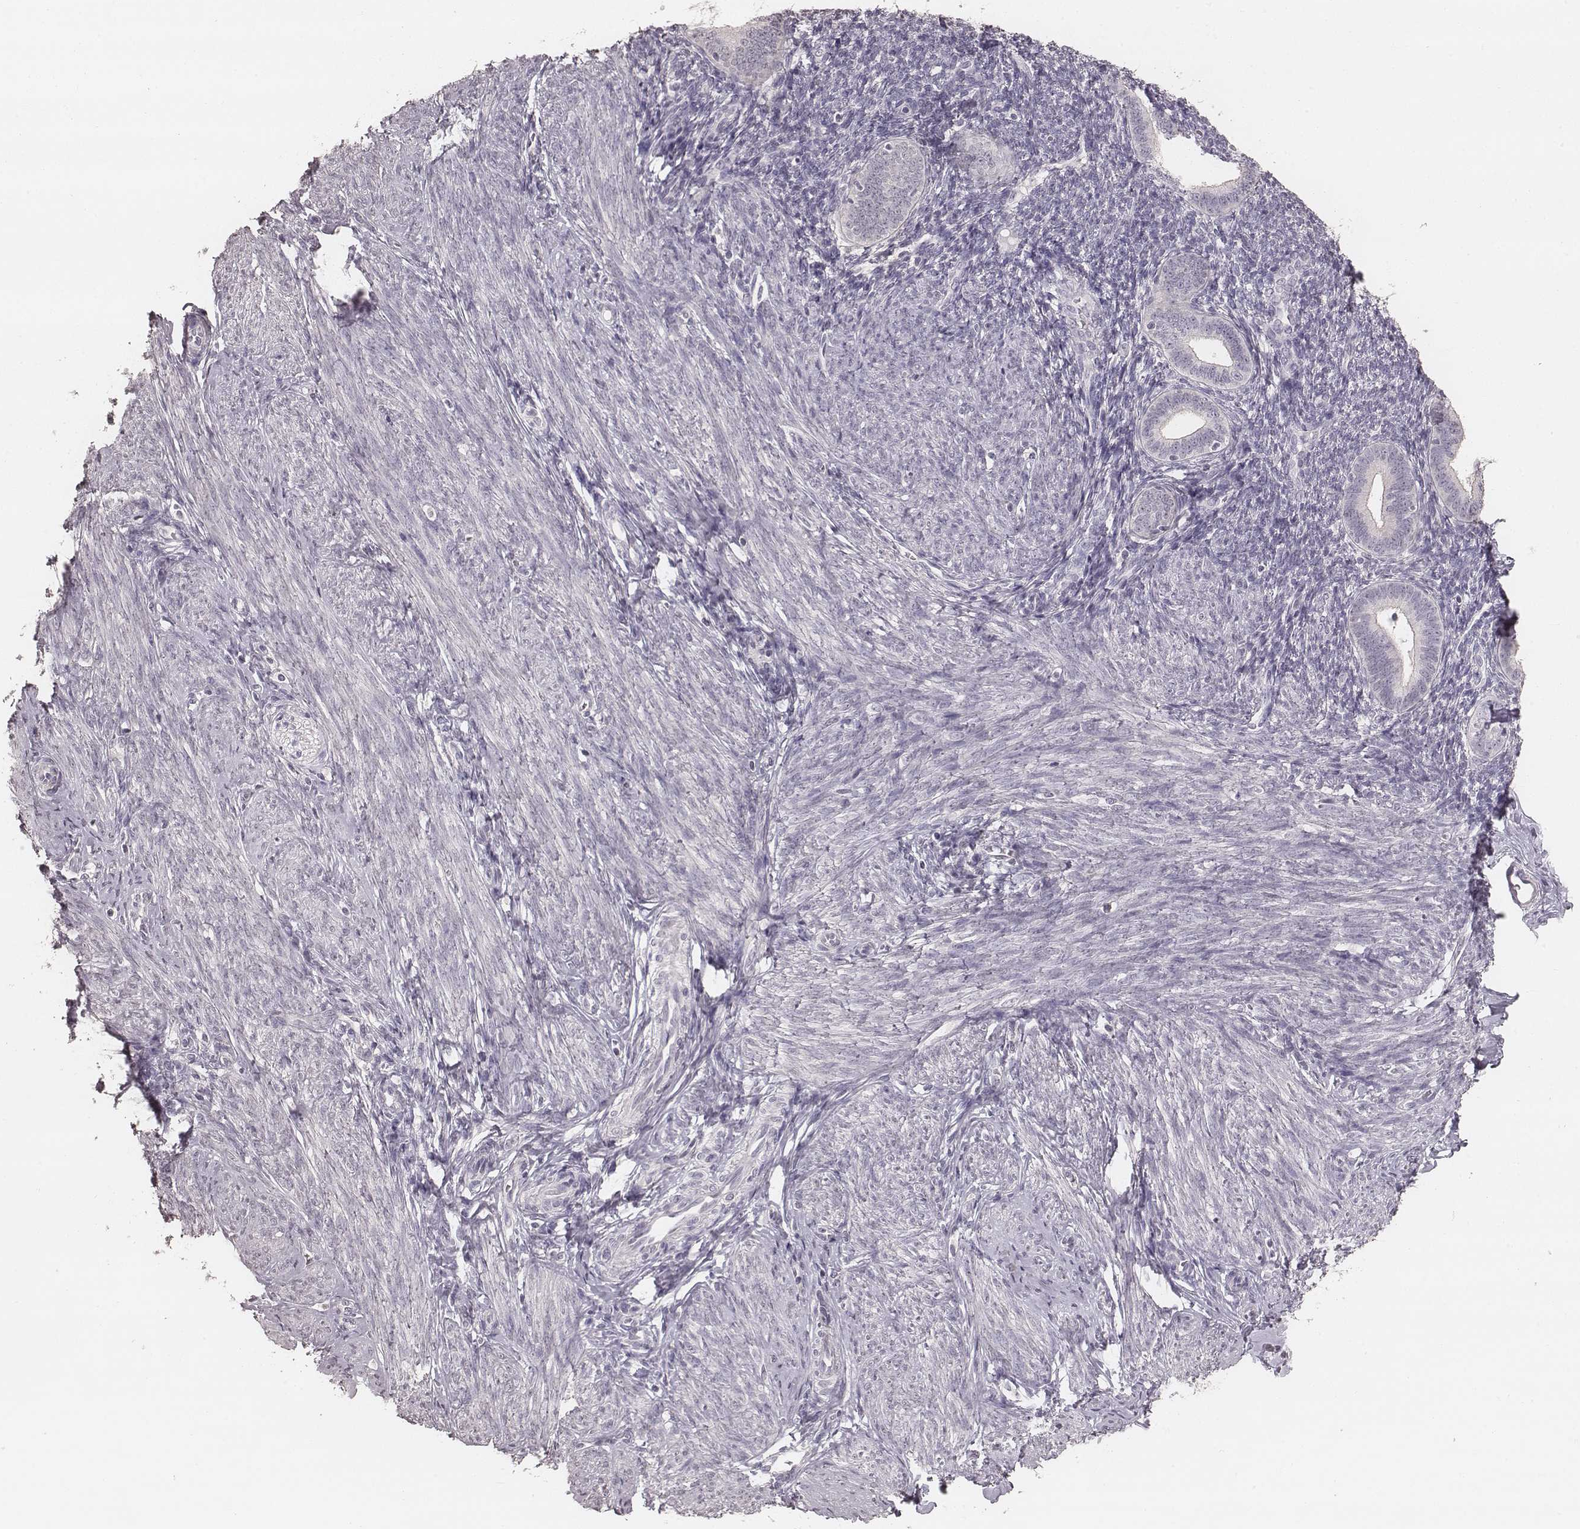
{"staining": {"intensity": "negative", "quantity": "none", "location": "none"}, "tissue": "endometrium", "cell_type": "Cells in endometrial stroma", "image_type": "normal", "snomed": [{"axis": "morphology", "description": "Normal tissue, NOS"}, {"axis": "topography", "description": "Endometrium"}], "caption": "IHC histopathology image of unremarkable endometrium: human endometrium stained with DAB shows no significant protein staining in cells in endometrial stroma.", "gene": "LY6K", "patient": {"sex": "female", "age": 40}}